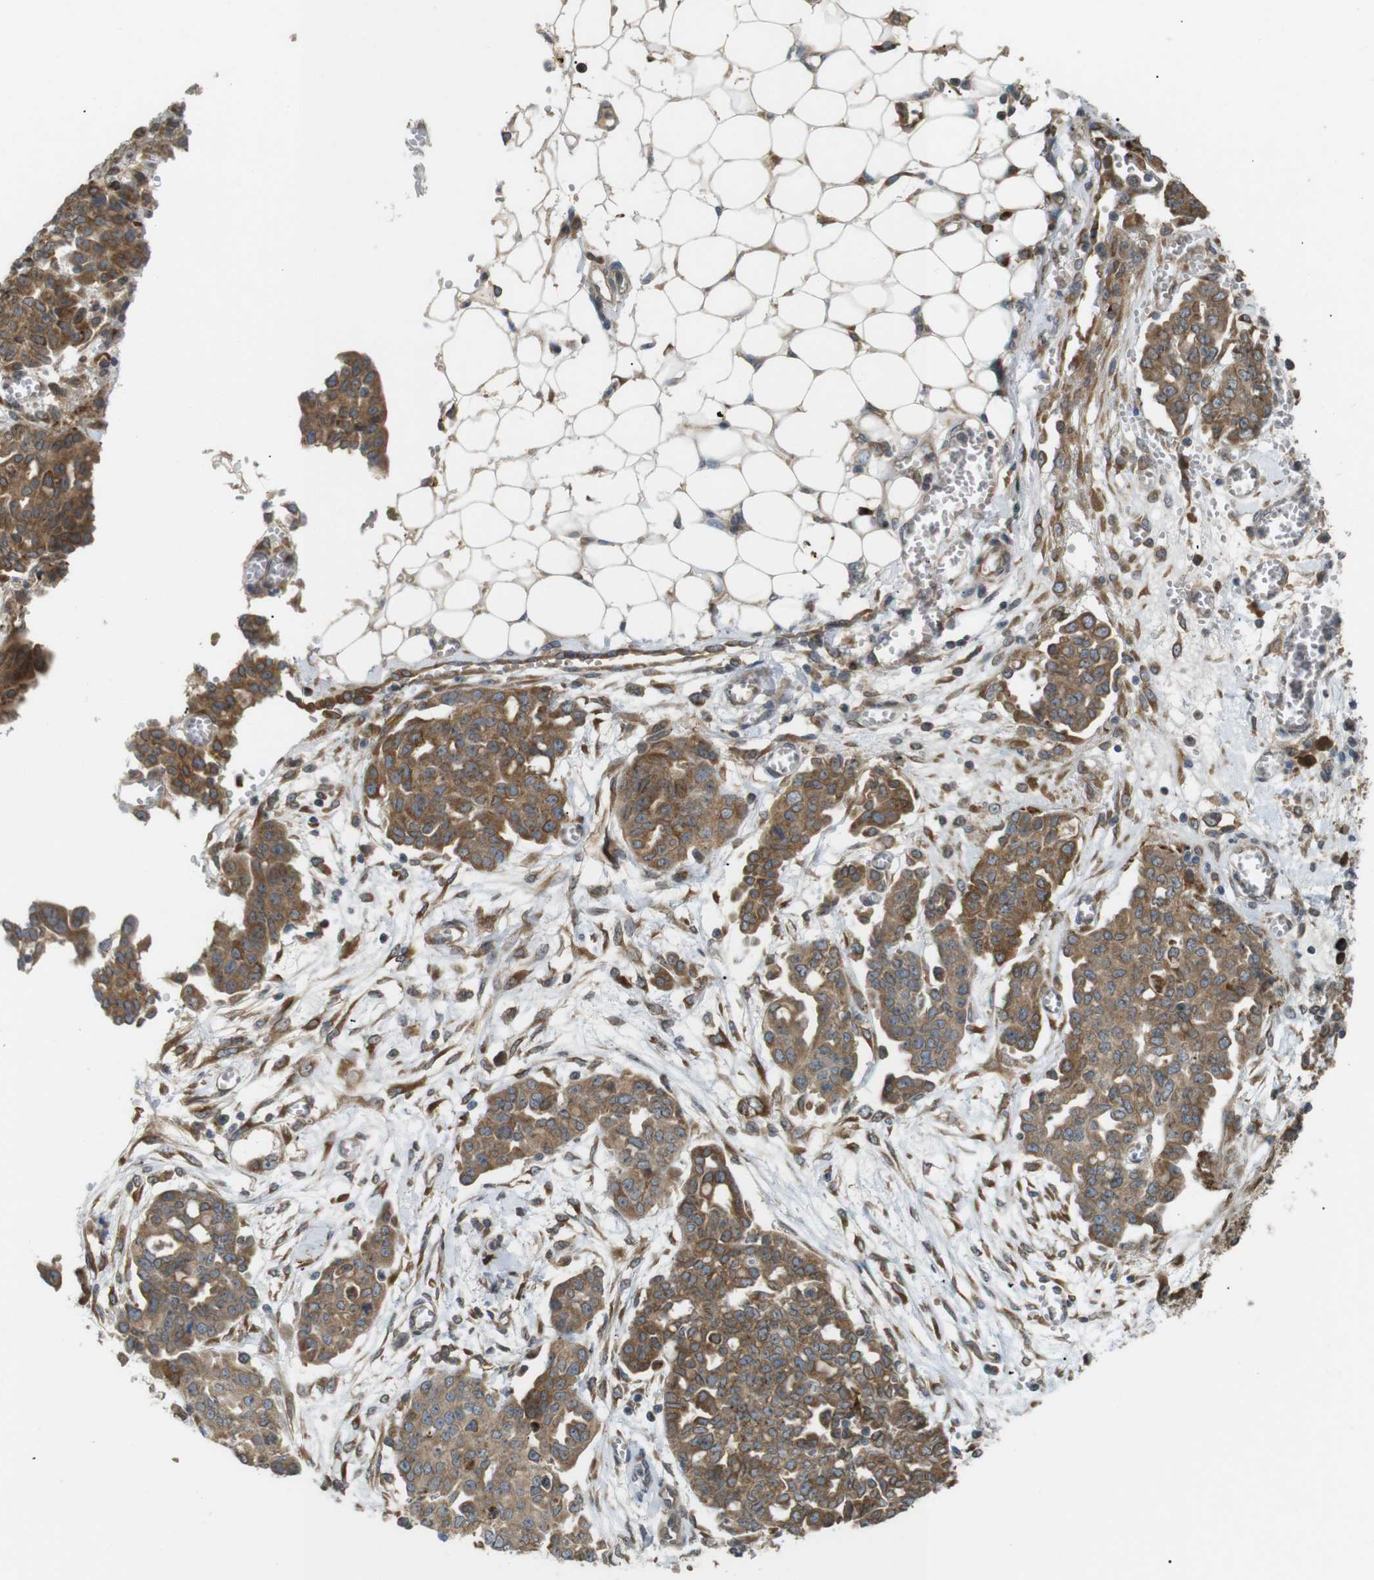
{"staining": {"intensity": "moderate", "quantity": ">75%", "location": "cytoplasmic/membranous"}, "tissue": "ovarian cancer", "cell_type": "Tumor cells", "image_type": "cancer", "snomed": [{"axis": "morphology", "description": "Cystadenocarcinoma, serous, NOS"}, {"axis": "topography", "description": "Soft tissue"}, {"axis": "topography", "description": "Ovary"}], "caption": "Protein analysis of serous cystadenocarcinoma (ovarian) tissue displays moderate cytoplasmic/membranous expression in about >75% of tumor cells.", "gene": "TMED4", "patient": {"sex": "female", "age": 57}}